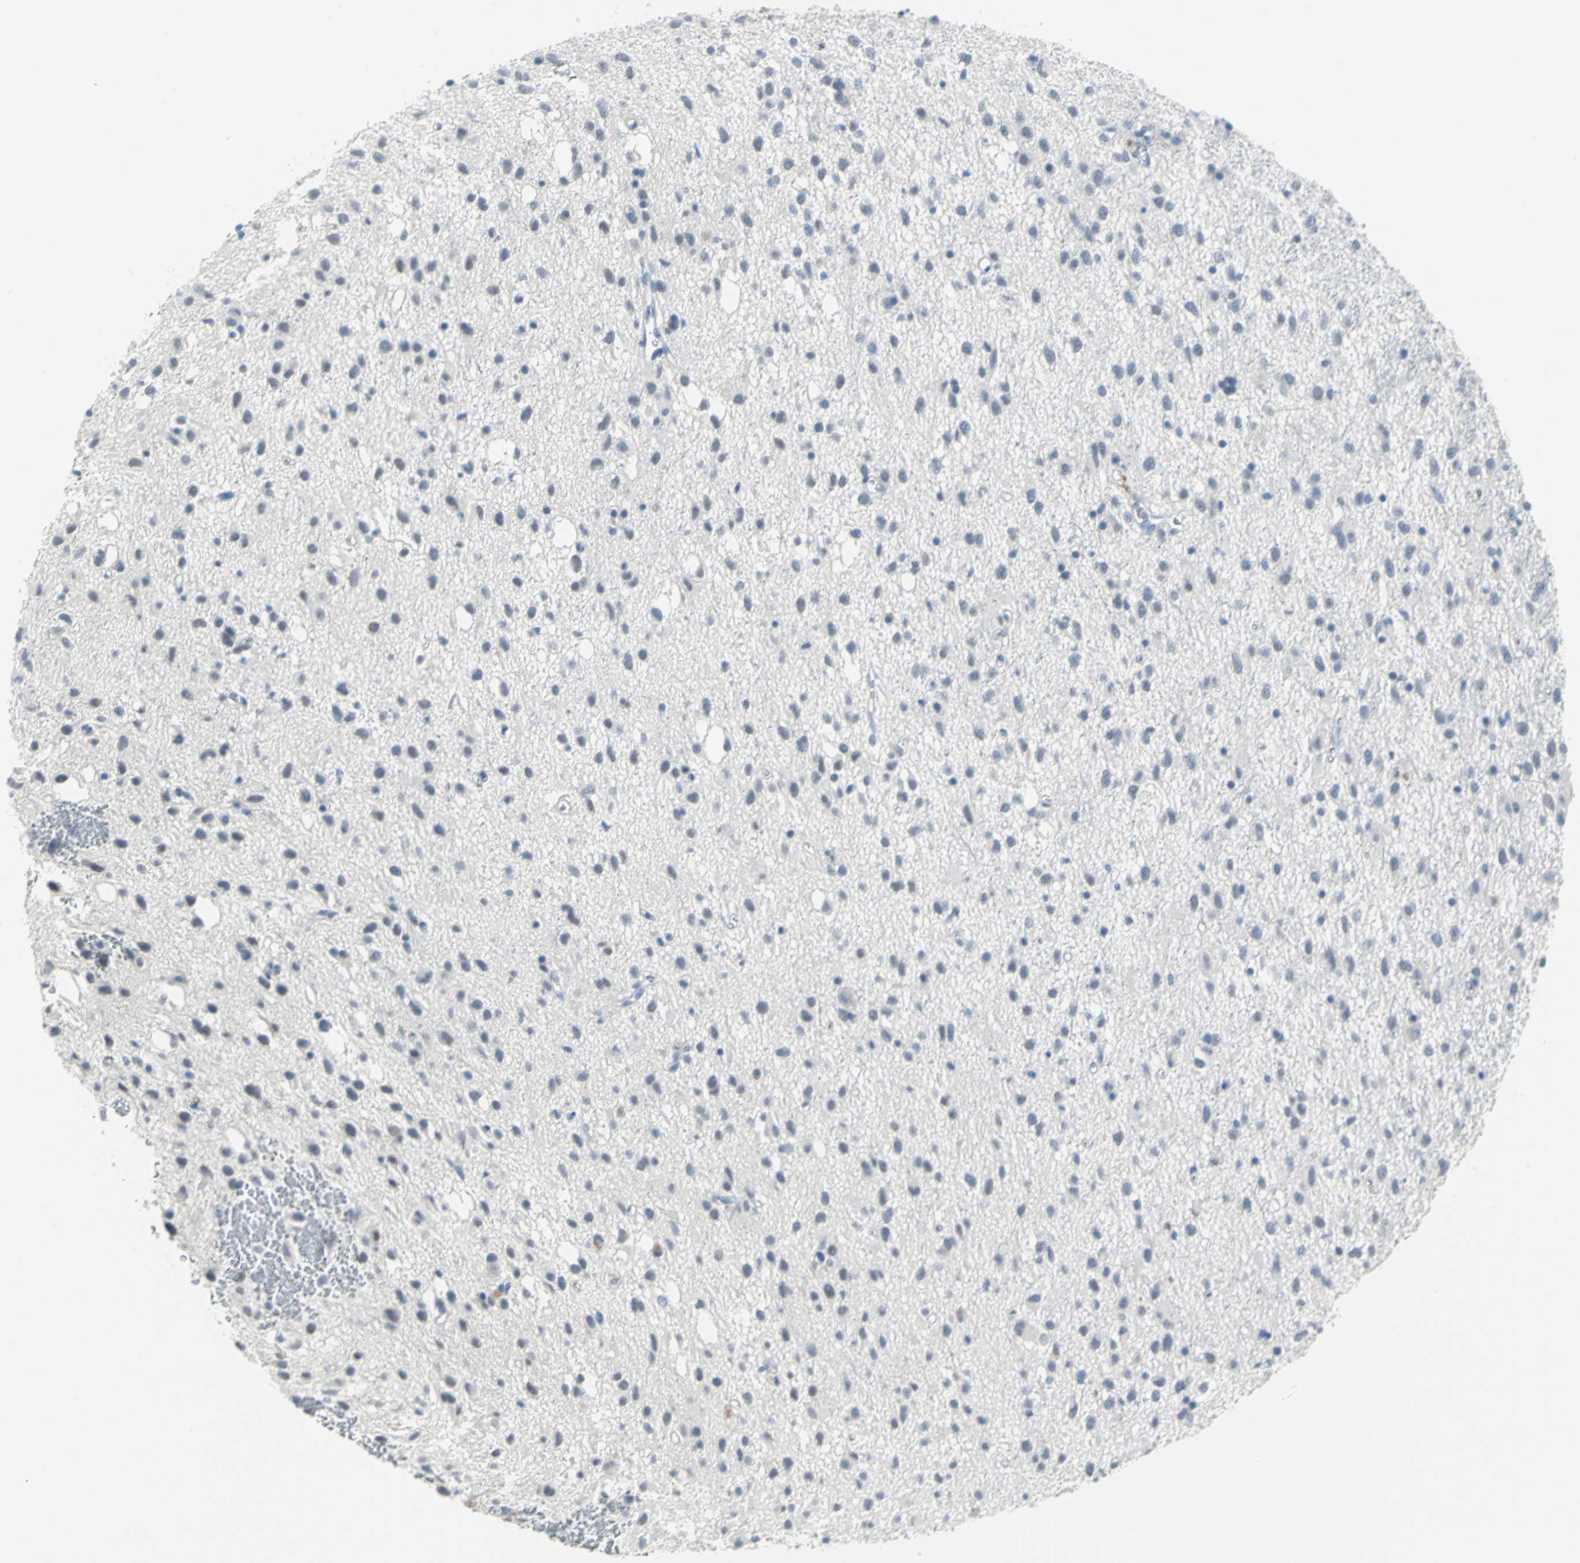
{"staining": {"intensity": "negative", "quantity": "none", "location": "none"}, "tissue": "glioma", "cell_type": "Tumor cells", "image_type": "cancer", "snomed": [{"axis": "morphology", "description": "Glioma, malignant, Low grade"}, {"axis": "topography", "description": "Brain"}], "caption": "An IHC micrograph of glioma is shown. There is no staining in tumor cells of glioma.", "gene": "MCM4", "patient": {"sex": "male", "age": 77}}